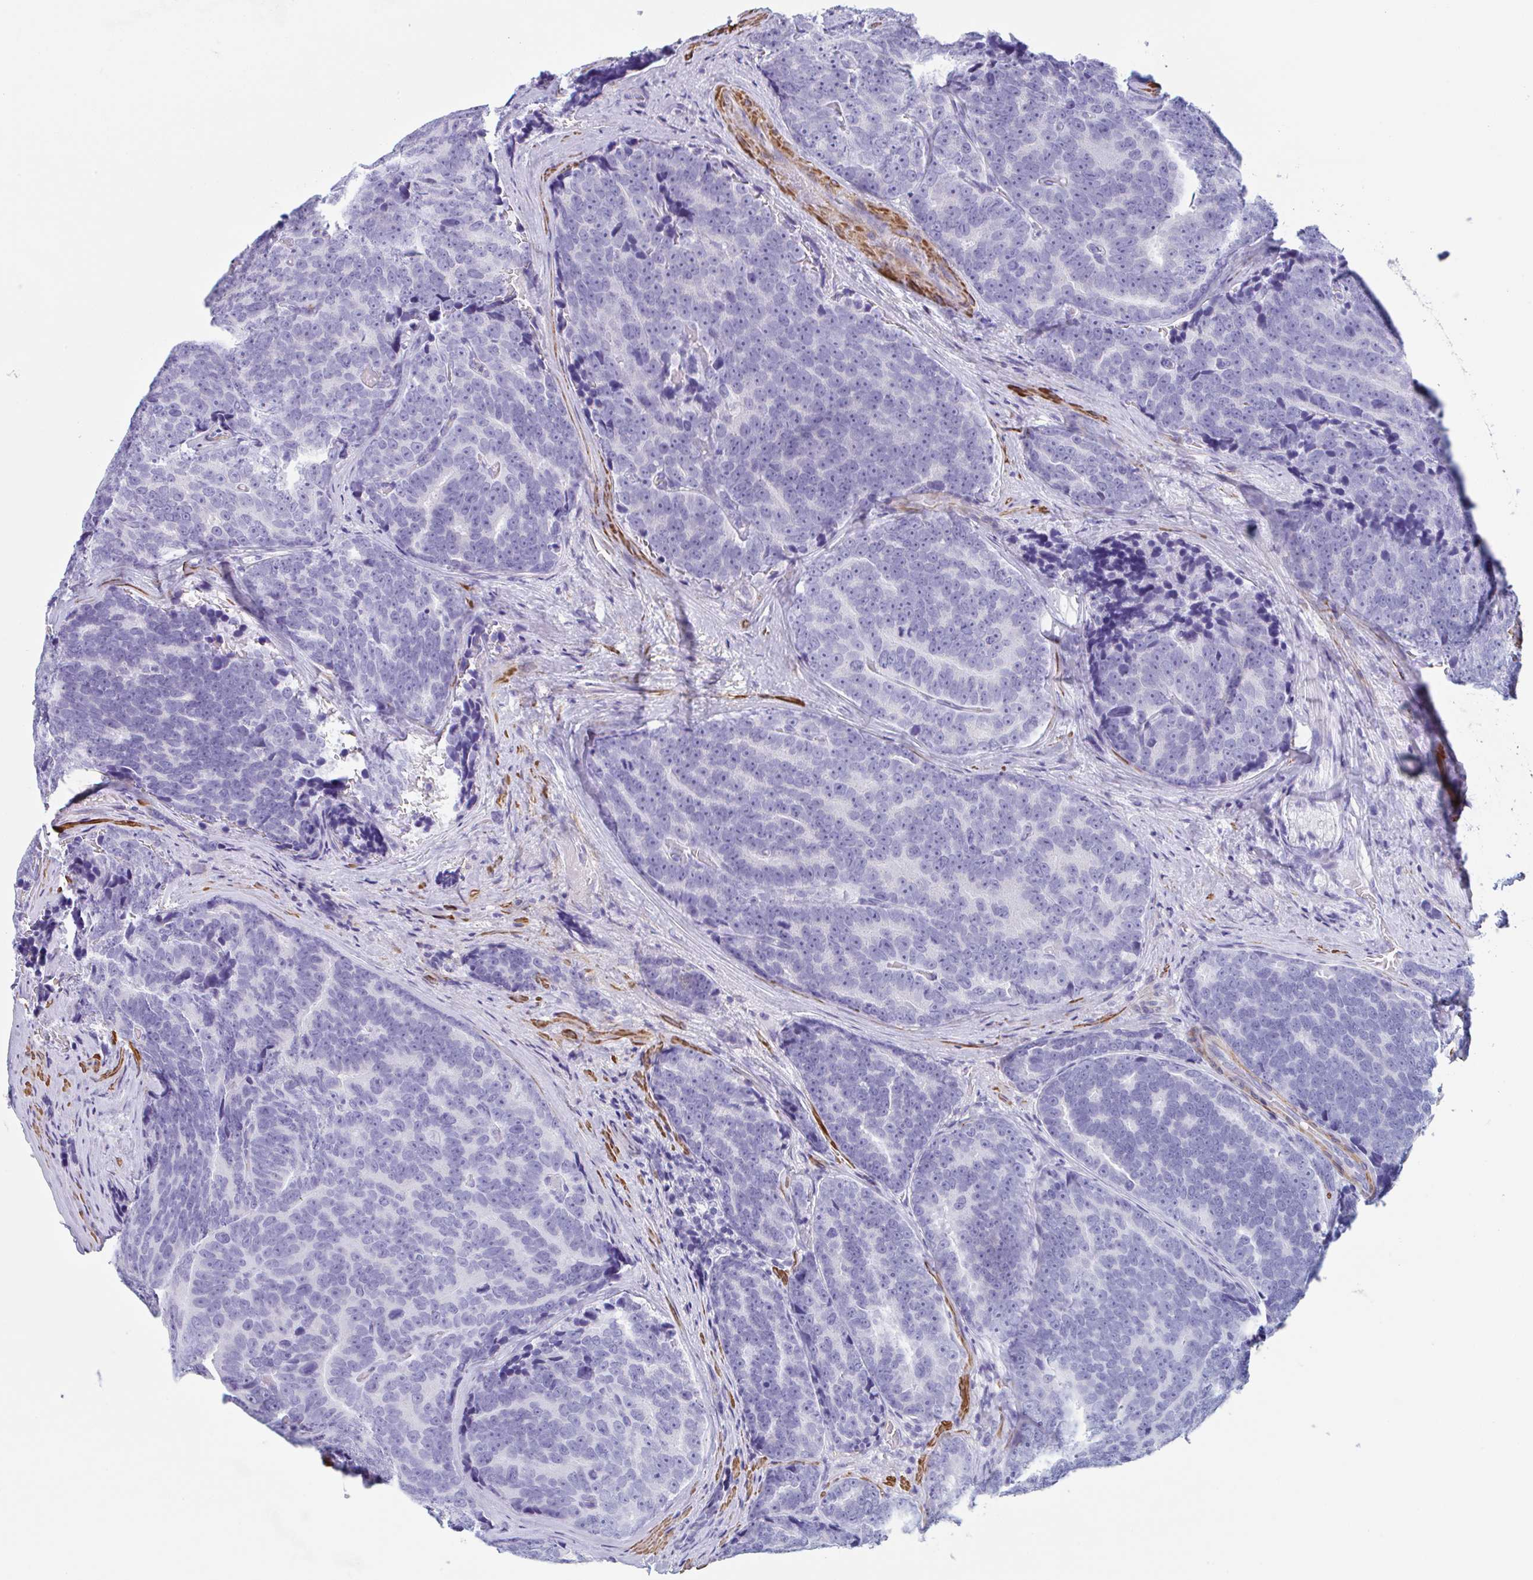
{"staining": {"intensity": "negative", "quantity": "none", "location": "none"}, "tissue": "prostate cancer", "cell_type": "Tumor cells", "image_type": "cancer", "snomed": [{"axis": "morphology", "description": "Adenocarcinoma, Low grade"}, {"axis": "topography", "description": "Prostate"}], "caption": "Prostate cancer (adenocarcinoma (low-grade)) stained for a protein using immunohistochemistry demonstrates no expression tumor cells.", "gene": "TAS2R41", "patient": {"sex": "male", "age": 62}}